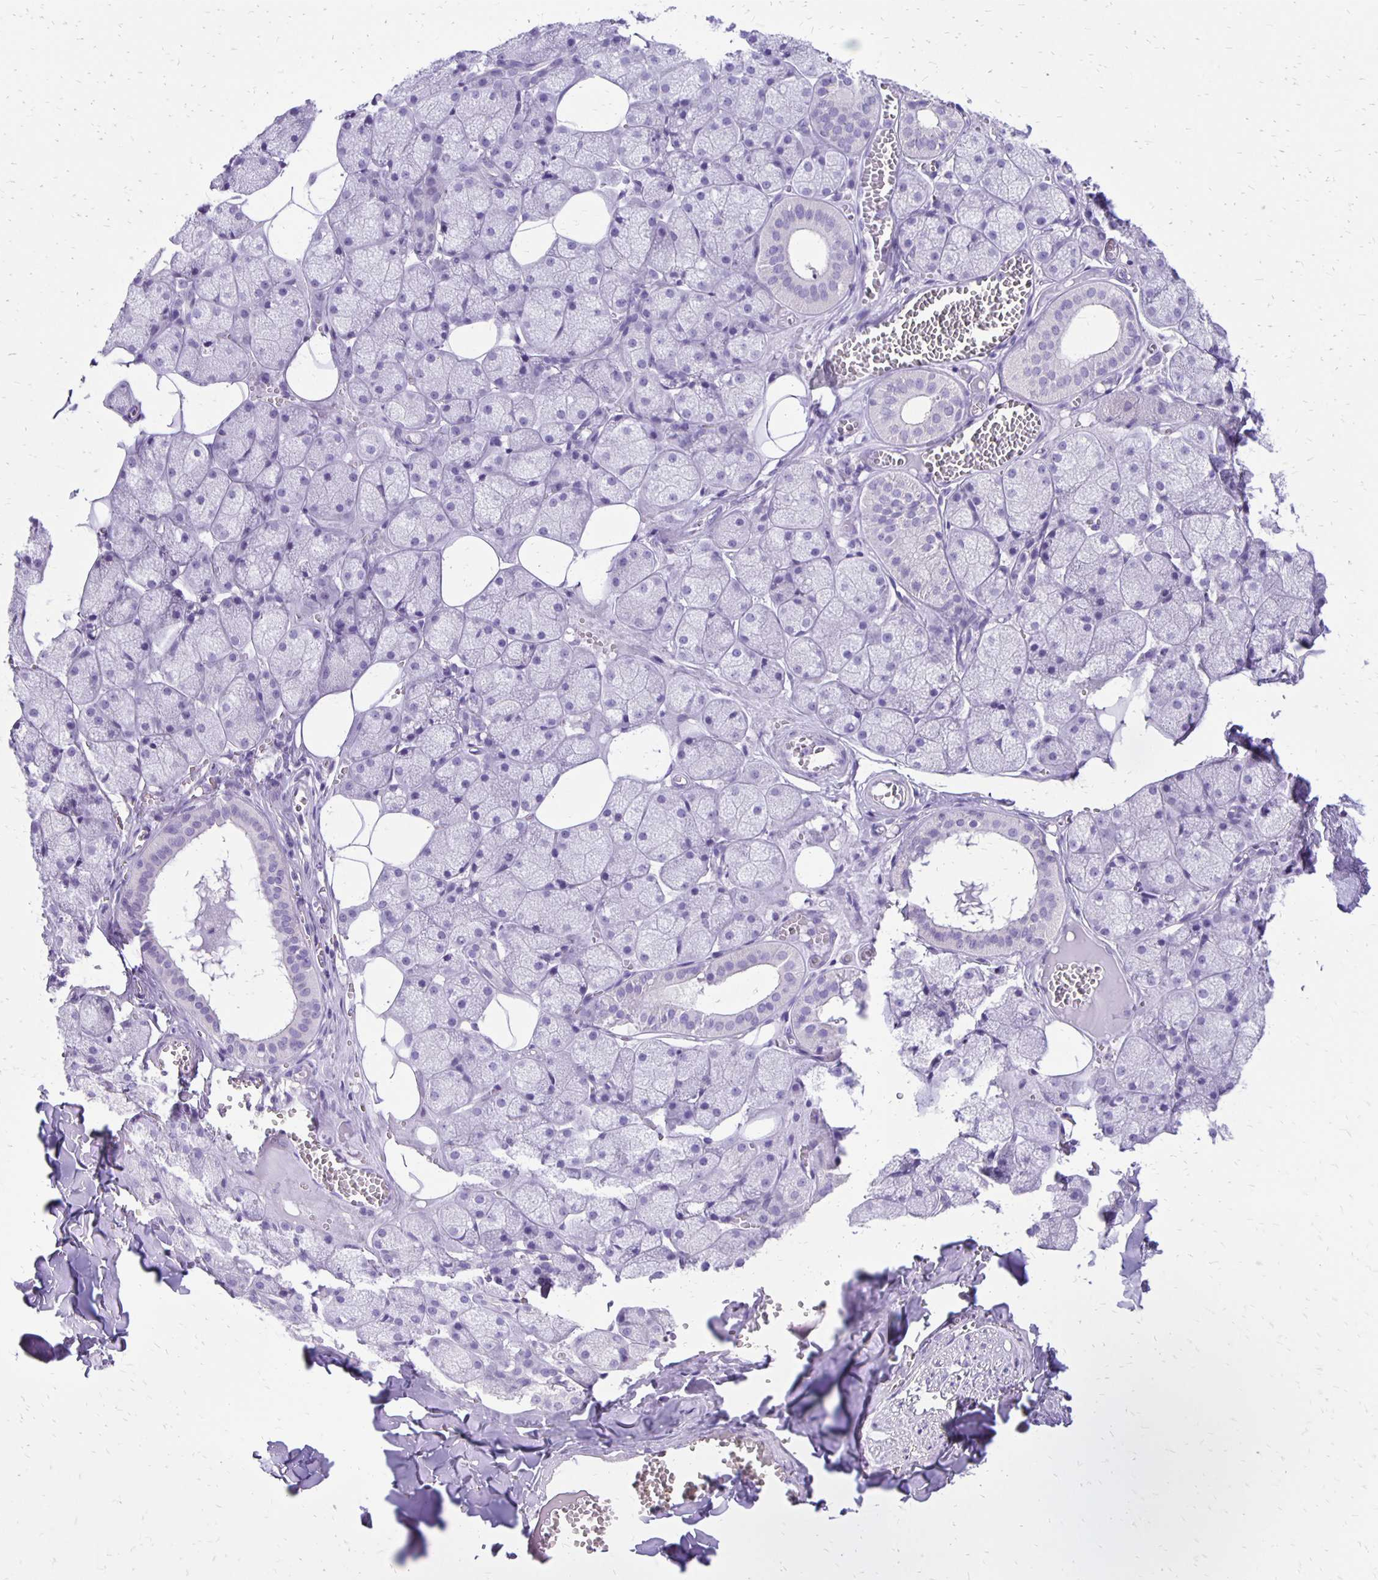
{"staining": {"intensity": "negative", "quantity": "none", "location": "none"}, "tissue": "salivary gland", "cell_type": "Glandular cells", "image_type": "normal", "snomed": [{"axis": "morphology", "description": "Normal tissue, NOS"}, {"axis": "topography", "description": "Salivary gland"}, {"axis": "topography", "description": "Peripheral nerve tissue"}], "caption": "DAB immunohistochemical staining of normal salivary gland displays no significant positivity in glandular cells.", "gene": "ANKRD45", "patient": {"sex": "male", "age": 38}}